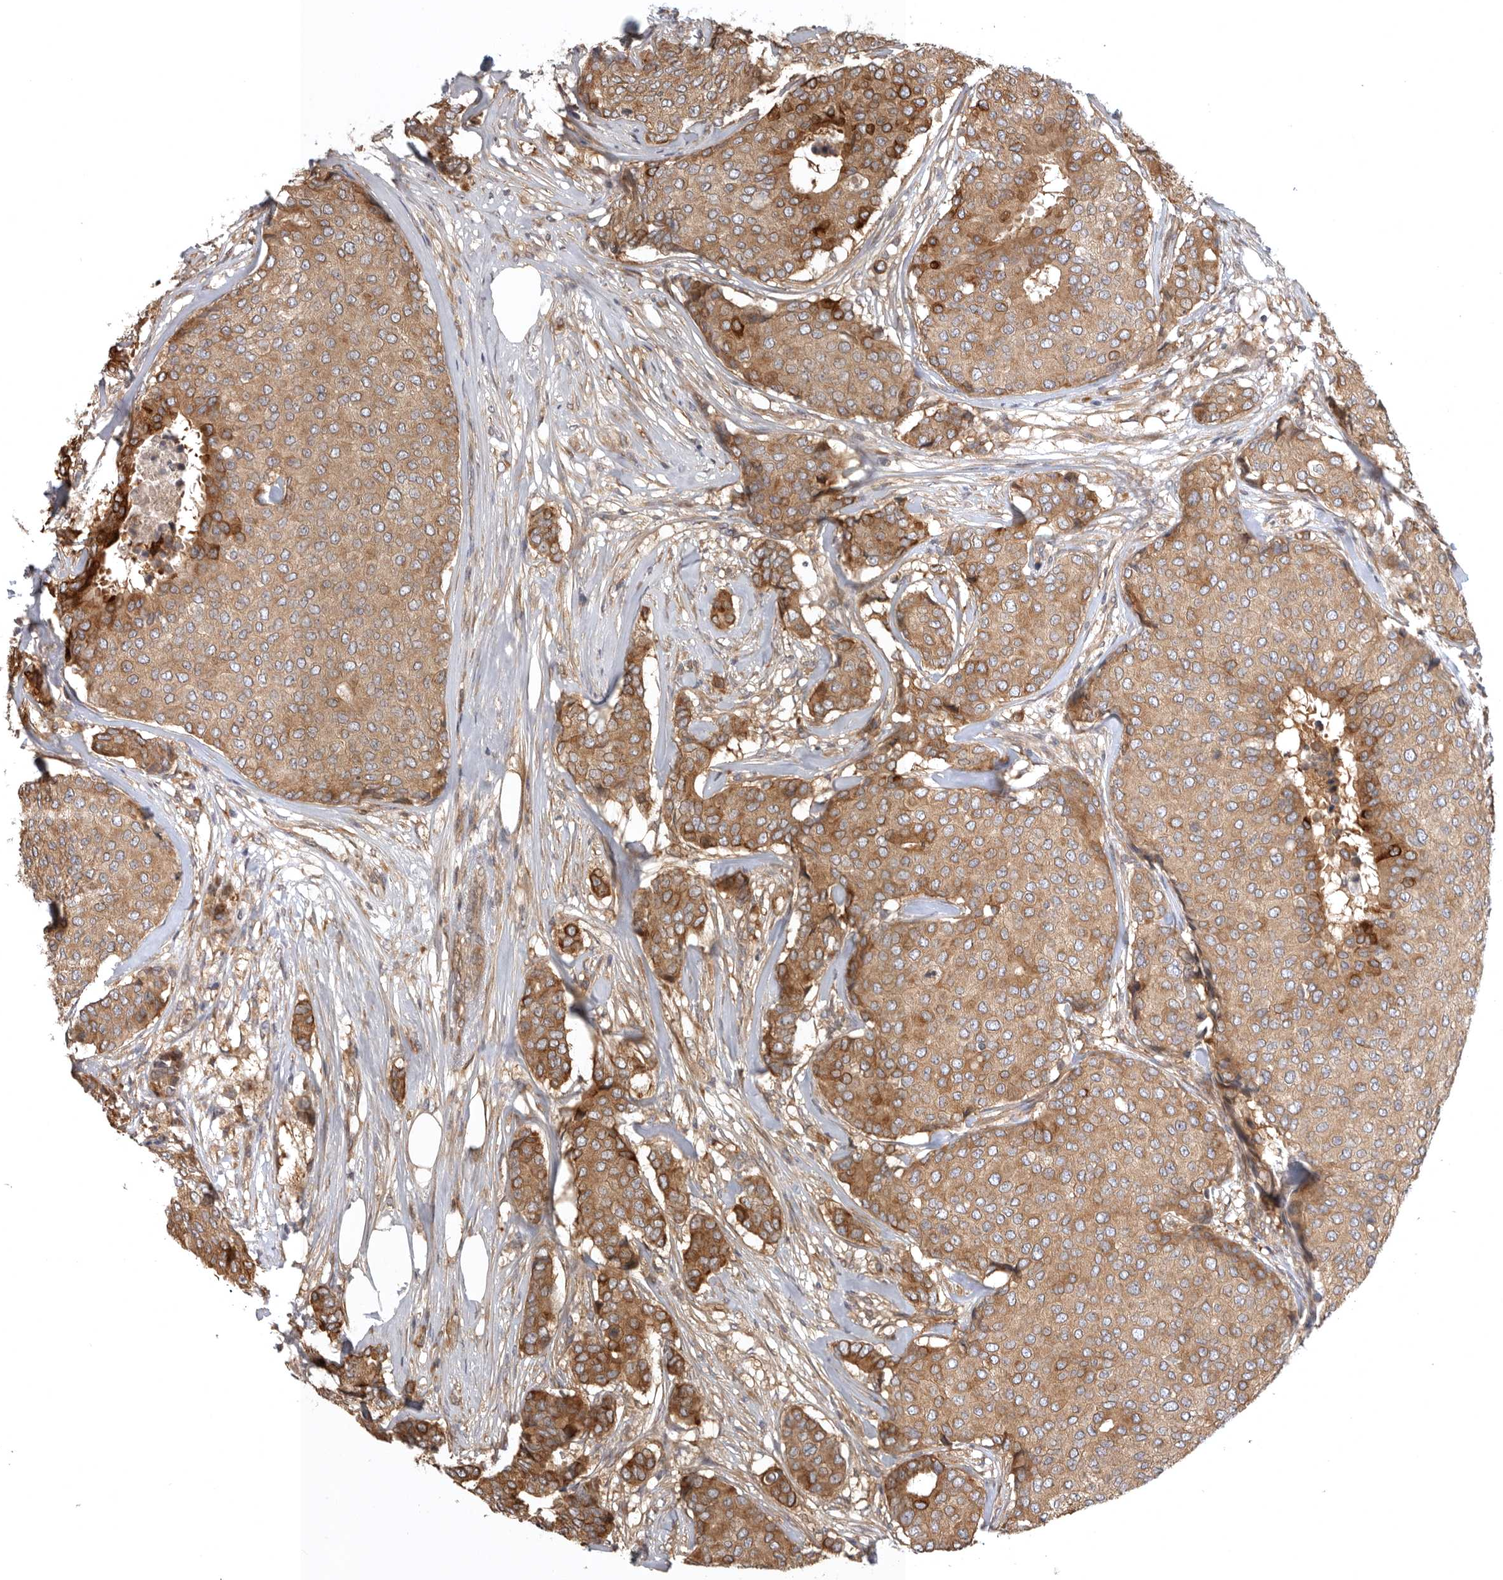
{"staining": {"intensity": "moderate", "quantity": ">75%", "location": "cytoplasmic/membranous"}, "tissue": "breast cancer", "cell_type": "Tumor cells", "image_type": "cancer", "snomed": [{"axis": "morphology", "description": "Duct carcinoma"}, {"axis": "topography", "description": "Breast"}], "caption": "Human breast cancer stained with a brown dye reveals moderate cytoplasmic/membranous positive staining in about >75% of tumor cells.", "gene": "CUEDC1", "patient": {"sex": "female", "age": 75}}